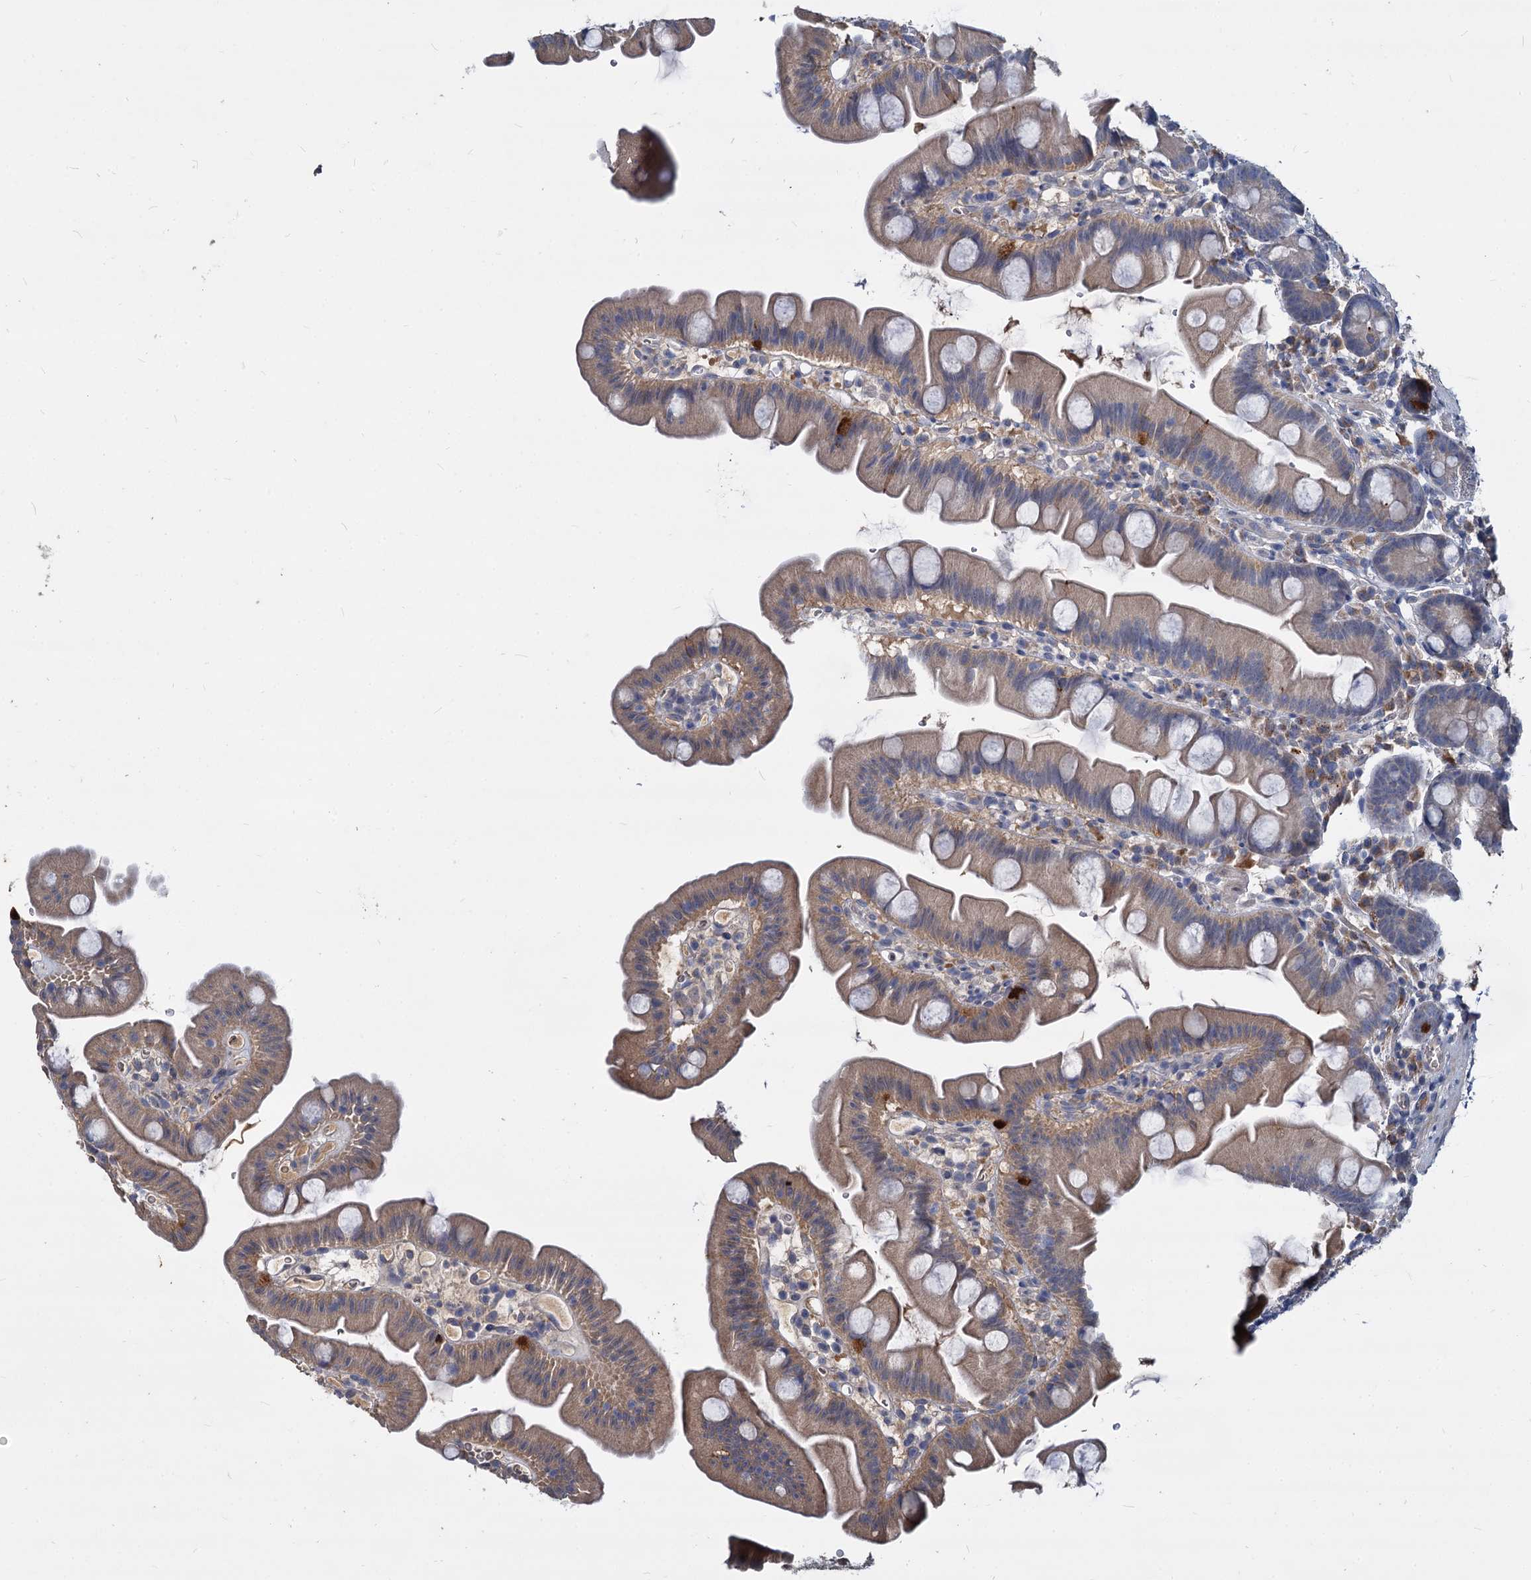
{"staining": {"intensity": "weak", "quantity": "25%-75%", "location": "cytoplasmic/membranous"}, "tissue": "small intestine", "cell_type": "Glandular cells", "image_type": "normal", "snomed": [{"axis": "morphology", "description": "Normal tissue, NOS"}, {"axis": "topography", "description": "Small intestine"}], "caption": "Small intestine was stained to show a protein in brown. There is low levels of weak cytoplasmic/membranous positivity in approximately 25%-75% of glandular cells. Nuclei are stained in blue.", "gene": "CCDC184", "patient": {"sex": "female", "age": 68}}